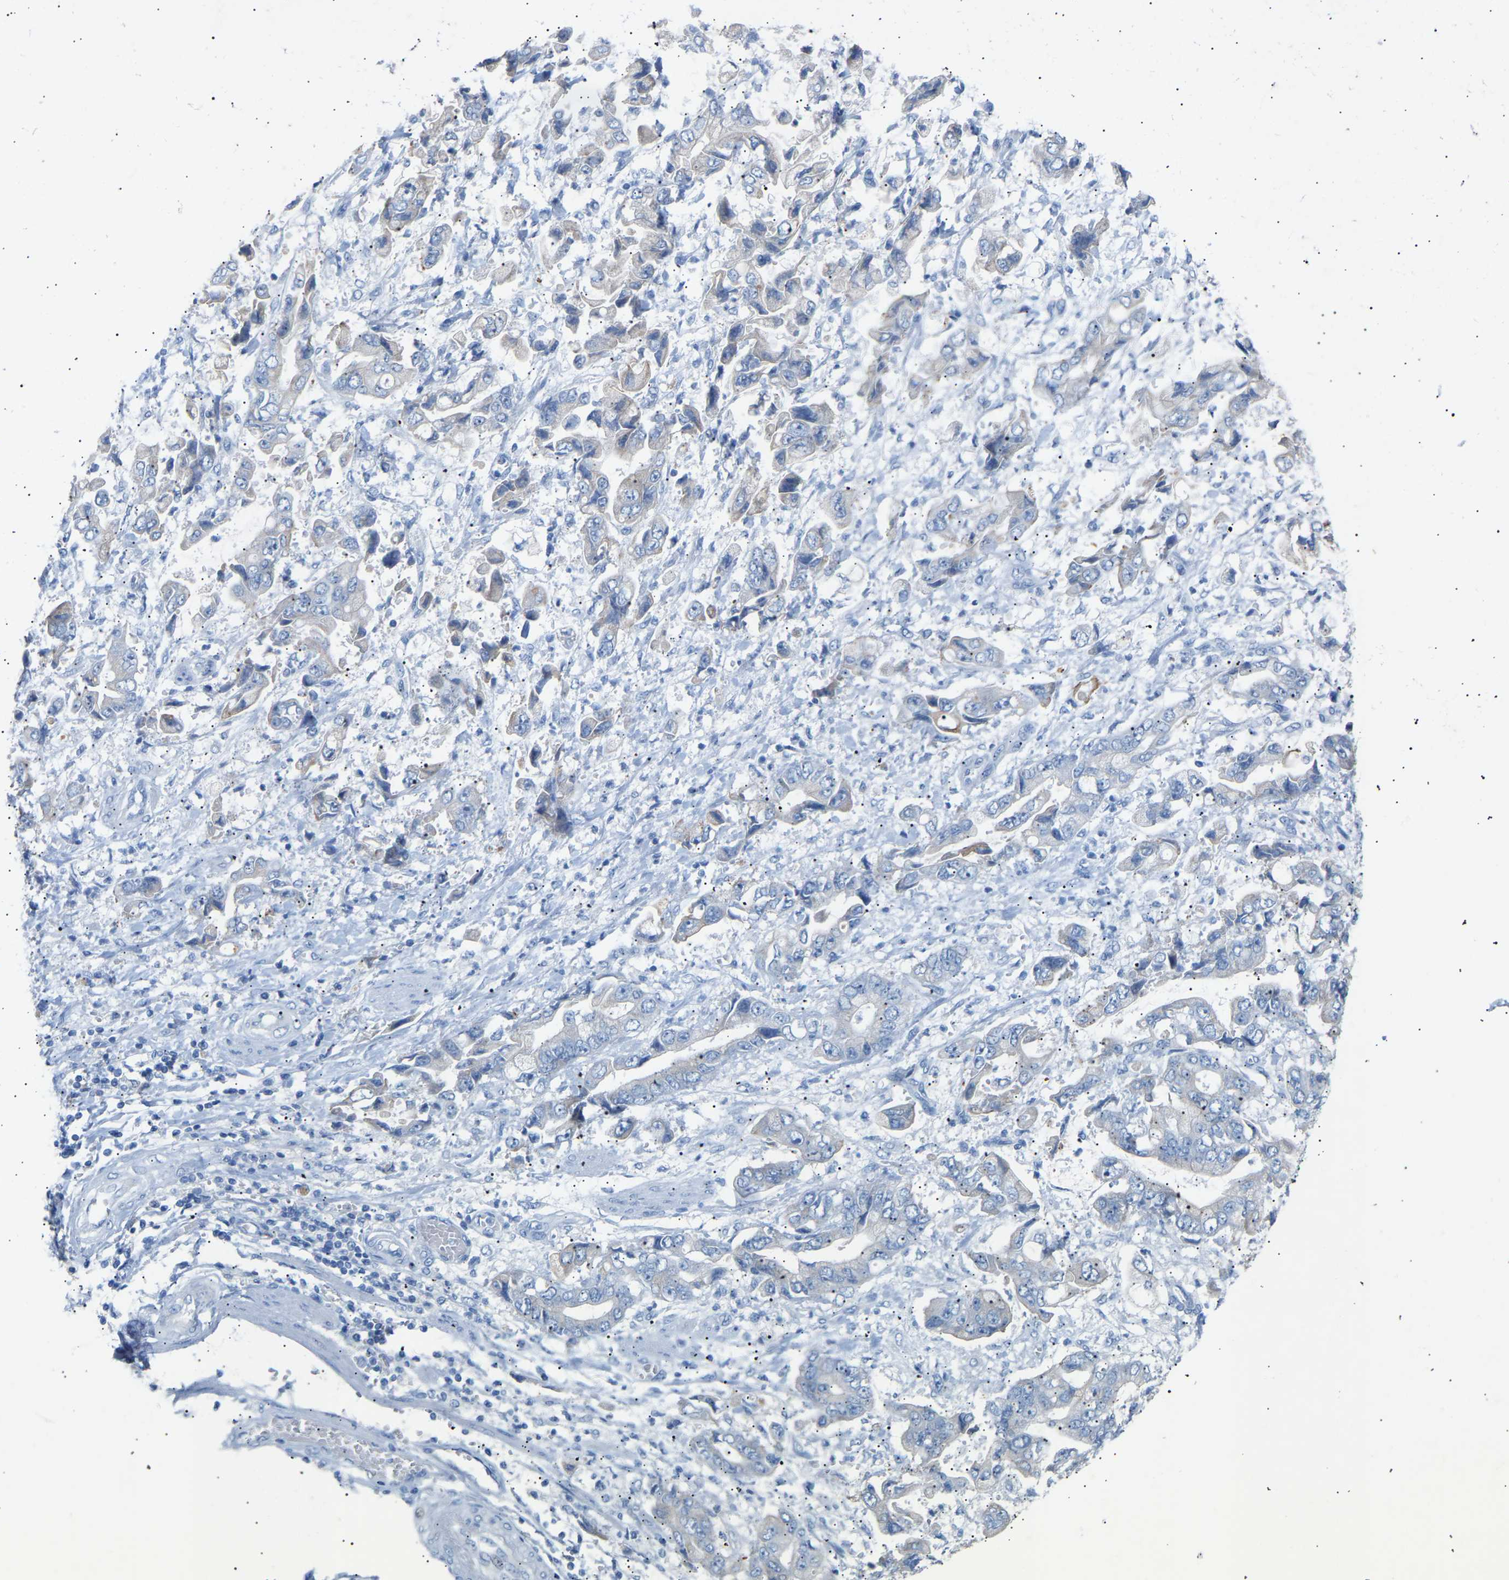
{"staining": {"intensity": "weak", "quantity": "<25%", "location": "cytoplasmic/membranous"}, "tissue": "stomach cancer", "cell_type": "Tumor cells", "image_type": "cancer", "snomed": [{"axis": "morphology", "description": "Normal tissue, NOS"}, {"axis": "morphology", "description": "Adenocarcinoma, NOS"}, {"axis": "topography", "description": "Stomach"}], "caption": "Immunohistochemistry (IHC) micrograph of human stomach cancer stained for a protein (brown), which reveals no staining in tumor cells.", "gene": "PEX1", "patient": {"sex": "male", "age": 62}}